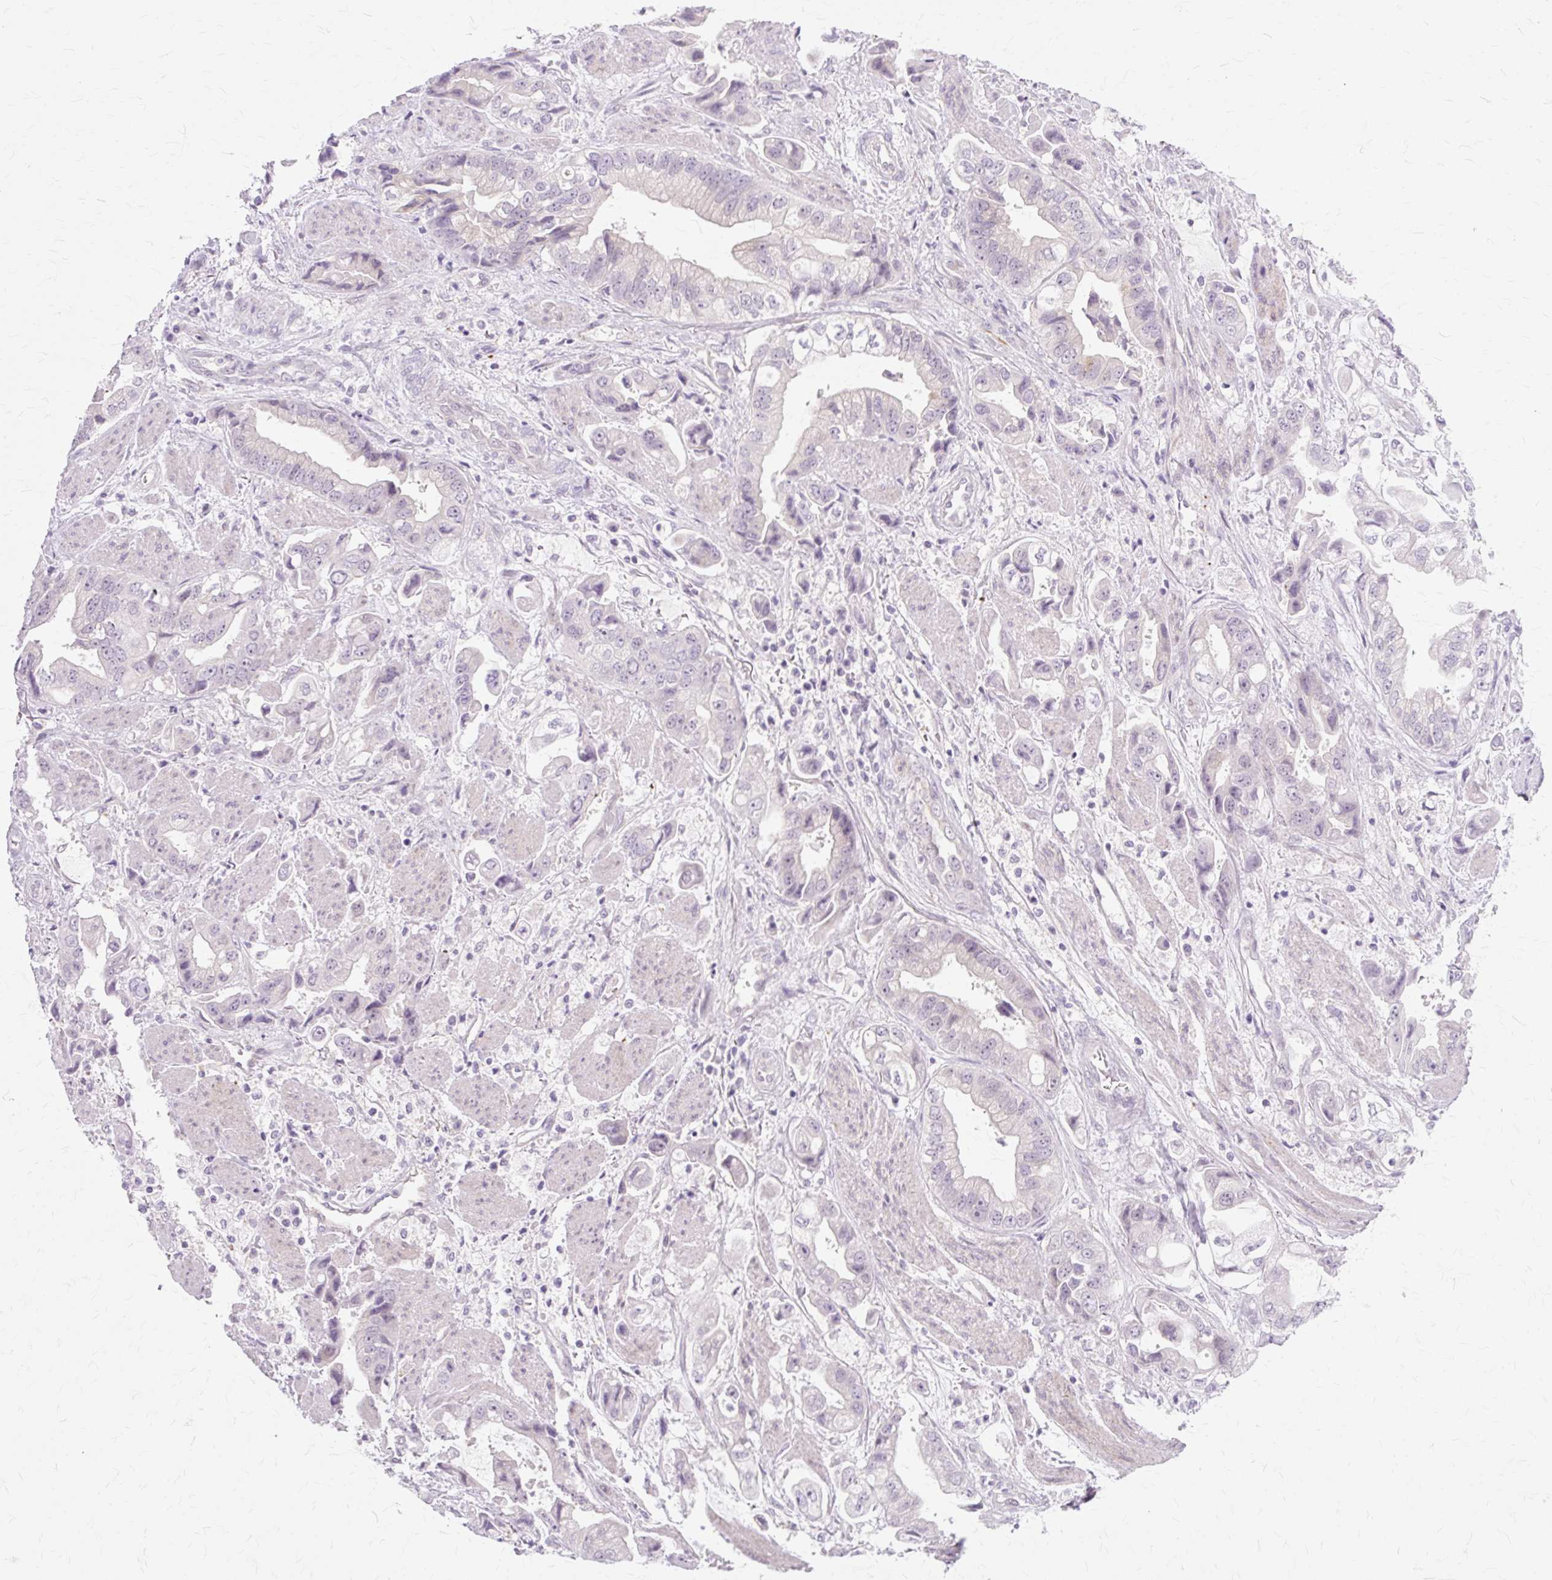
{"staining": {"intensity": "negative", "quantity": "none", "location": "none"}, "tissue": "stomach cancer", "cell_type": "Tumor cells", "image_type": "cancer", "snomed": [{"axis": "morphology", "description": "Adenocarcinoma, NOS"}, {"axis": "topography", "description": "Stomach"}], "caption": "Histopathology image shows no protein positivity in tumor cells of stomach cancer (adenocarcinoma) tissue. (DAB (3,3'-diaminobenzidine) IHC, high magnification).", "gene": "ZNF35", "patient": {"sex": "male", "age": 62}}